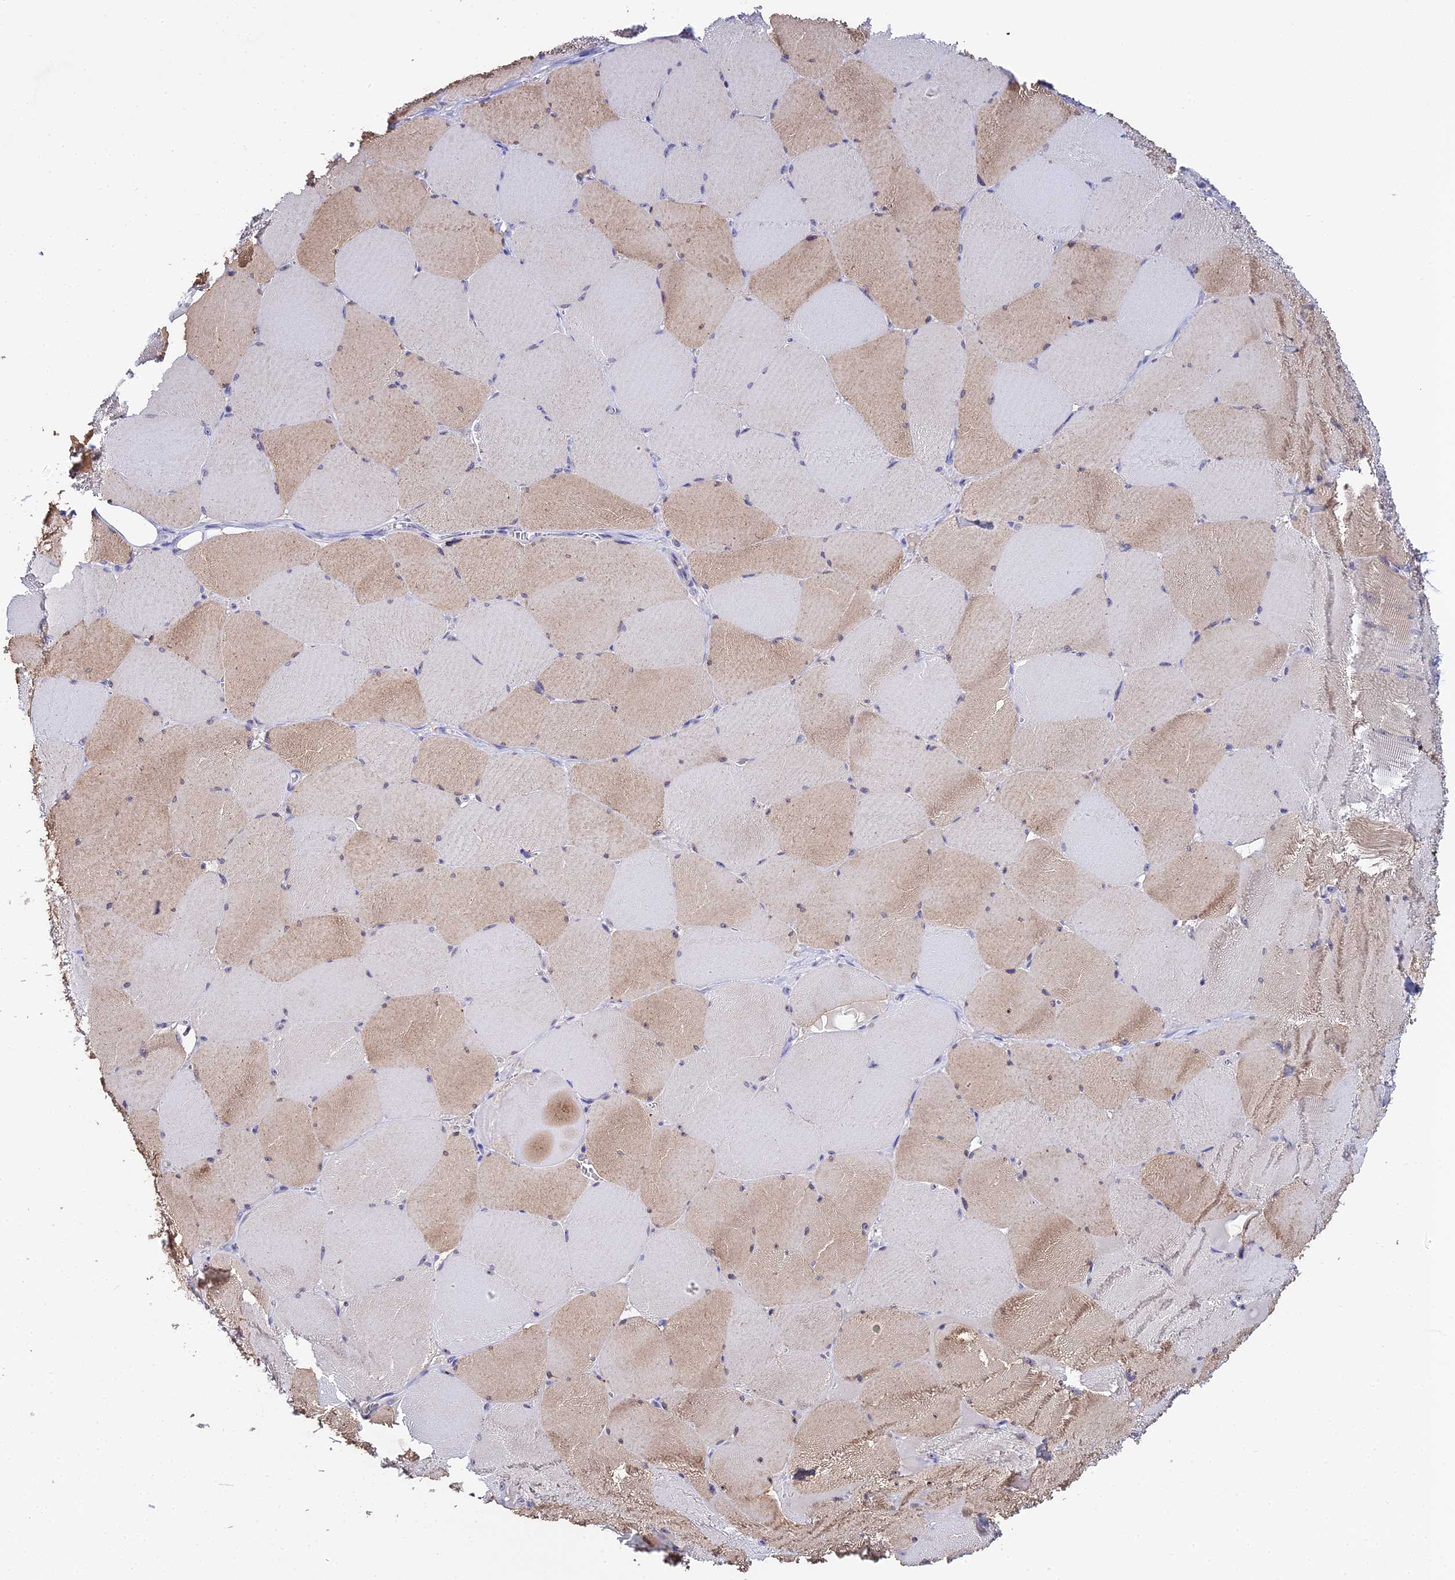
{"staining": {"intensity": "moderate", "quantity": "25%-75%", "location": "cytoplasmic/membranous"}, "tissue": "skeletal muscle", "cell_type": "Myocytes", "image_type": "normal", "snomed": [{"axis": "morphology", "description": "Normal tissue, NOS"}, {"axis": "topography", "description": "Skeletal muscle"}, {"axis": "topography", "description": "Head-Neck"}], "caption": "IHC image of normal skeletal muscle stained for a protein (brown), which reveals medium levels of moderate cytoplasmic/membranous positivity in approximately 25%-75% of myocytes.", "gene": "PLPP4", "patient": {"sex": "male", "age": 66}}